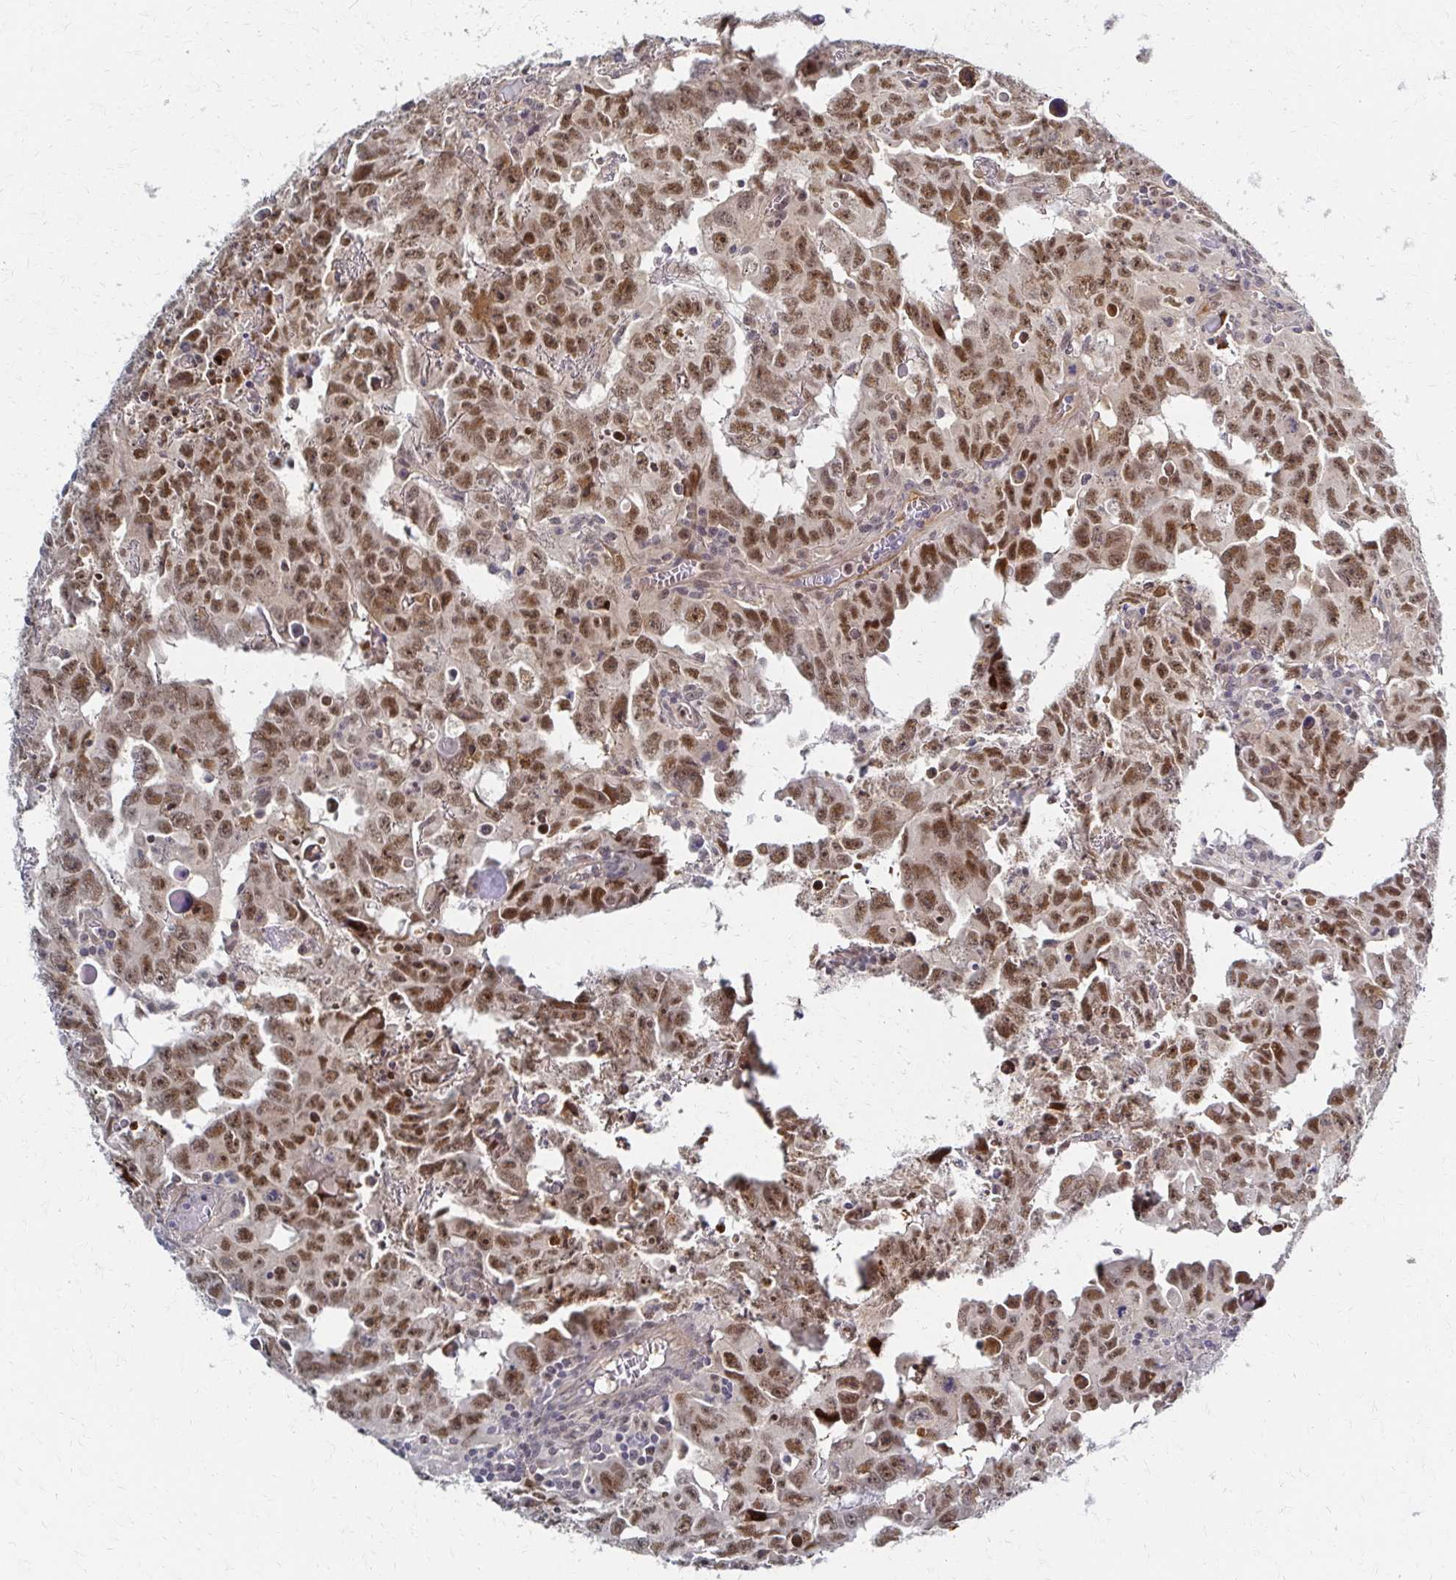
{"staining": {"intensity": "moderate", "quantity": ">75%", "location": "nuclear"}, "tissue": "testis cancer", "cell_type": "Tumor cells", "image_type": "cancer", "snomed": [{"axis": "morphology", "description": "Carcinoma, Embryonal, NOS"}, {"axis": "topography", "description": "Testis"}], "caption": "A micrograph showing moderate nuclear expression in about >75% of tumor cells in testis cancer, as visualized by brown immunohistochemical staining.", "gene": "PSMD7", "patient": {"sex": "male", "age": 22}}